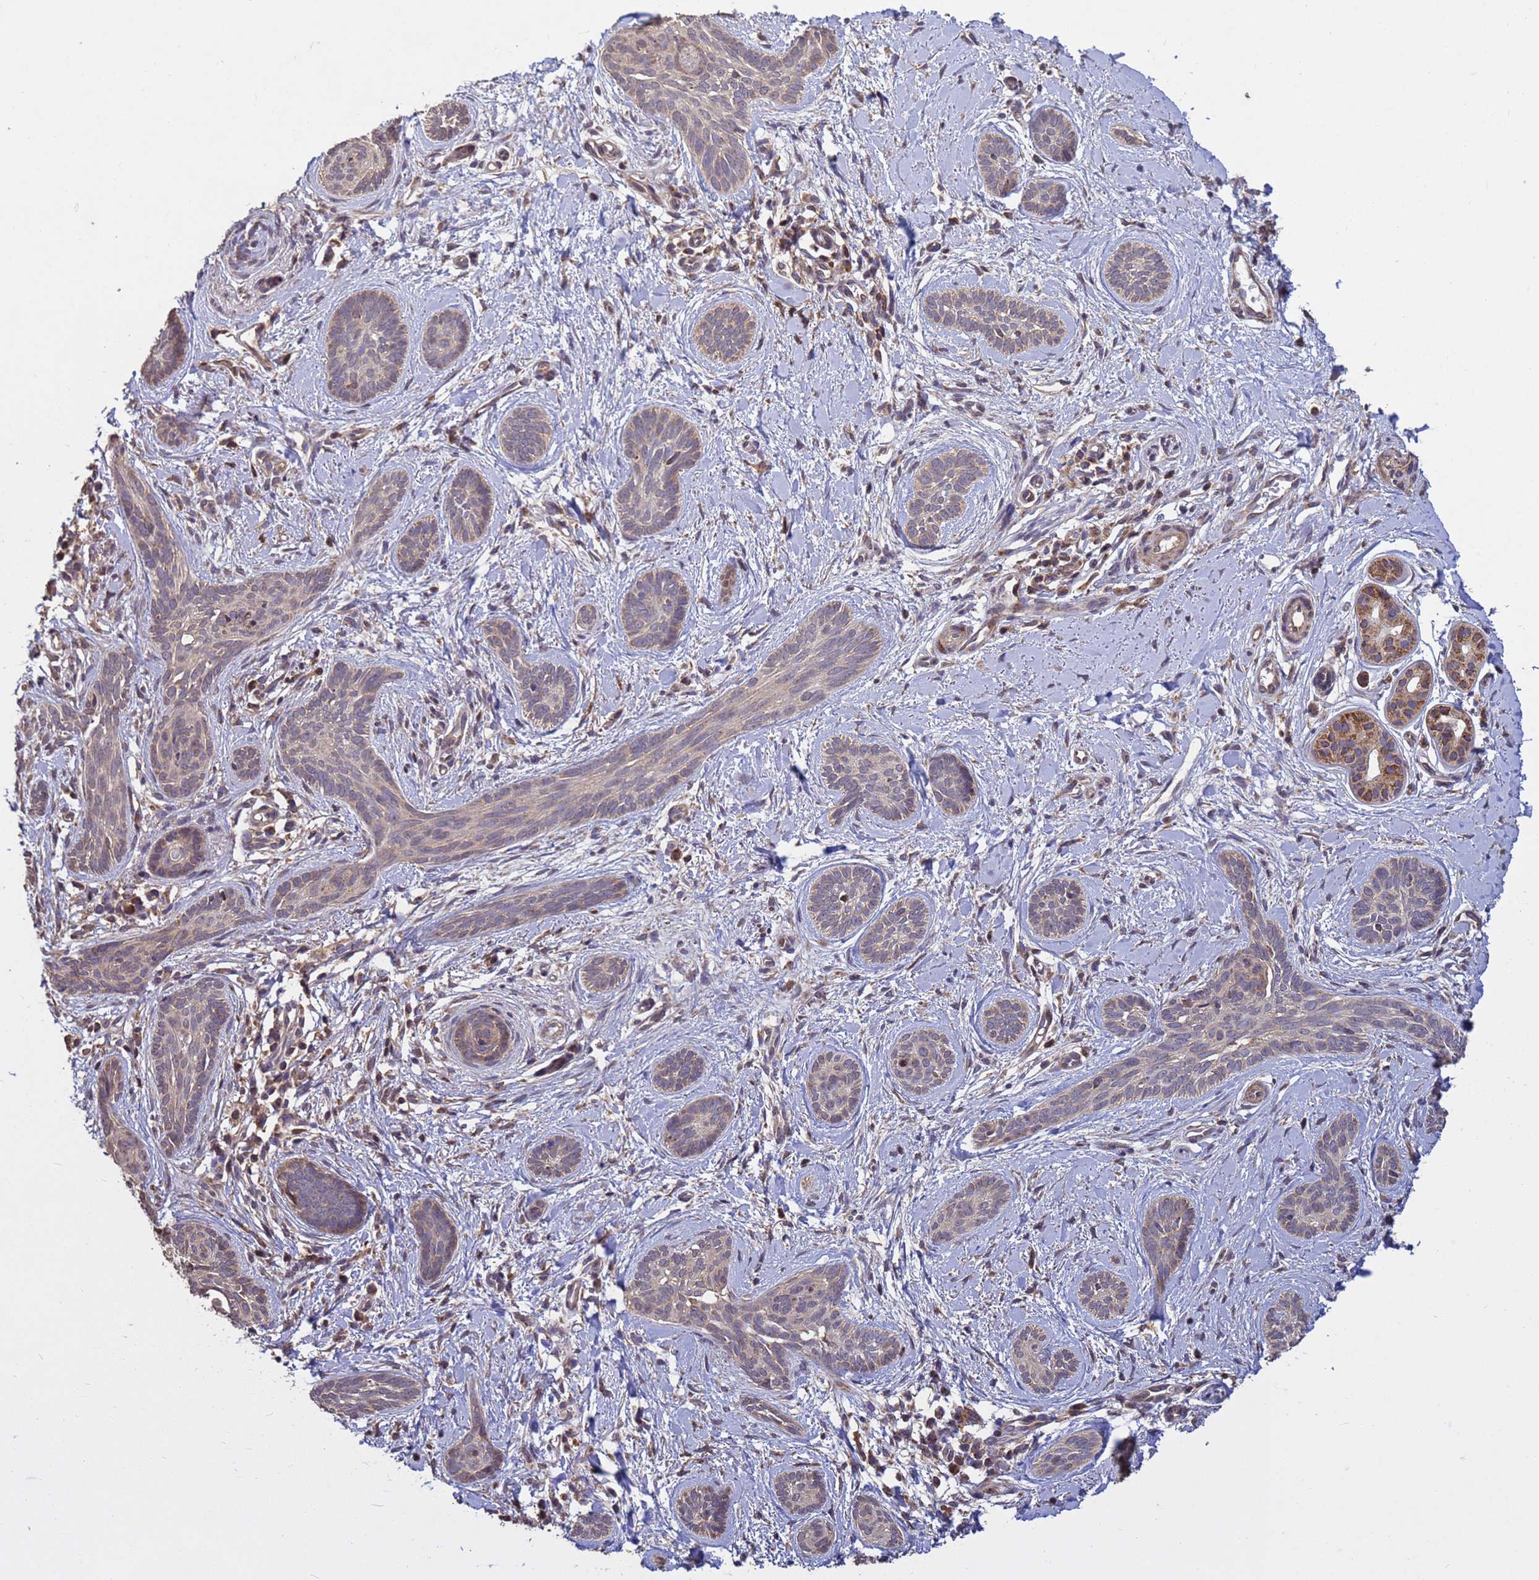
{"staining": {"intensity": "weak", "quantity": "25%-75%", "location": "cytoplasmic/membranous"}, "tissue": "skin cancer", "cell_type": "Tumor cells", "image_type": "cancer", "snomed": [{"axis": "morphology", "description": "Basal cell carcinoma"}, {"axis": "topography", "description": "Skin"}], "caption": "About 25%-75% of tumor cells in skin cancer reveal weak cytoplasmic/membranous protein positivity as visualized by brown immunohistochemical staining.", "gene": "P2RX7", "patient": {"sex": "female", "age": 81}}